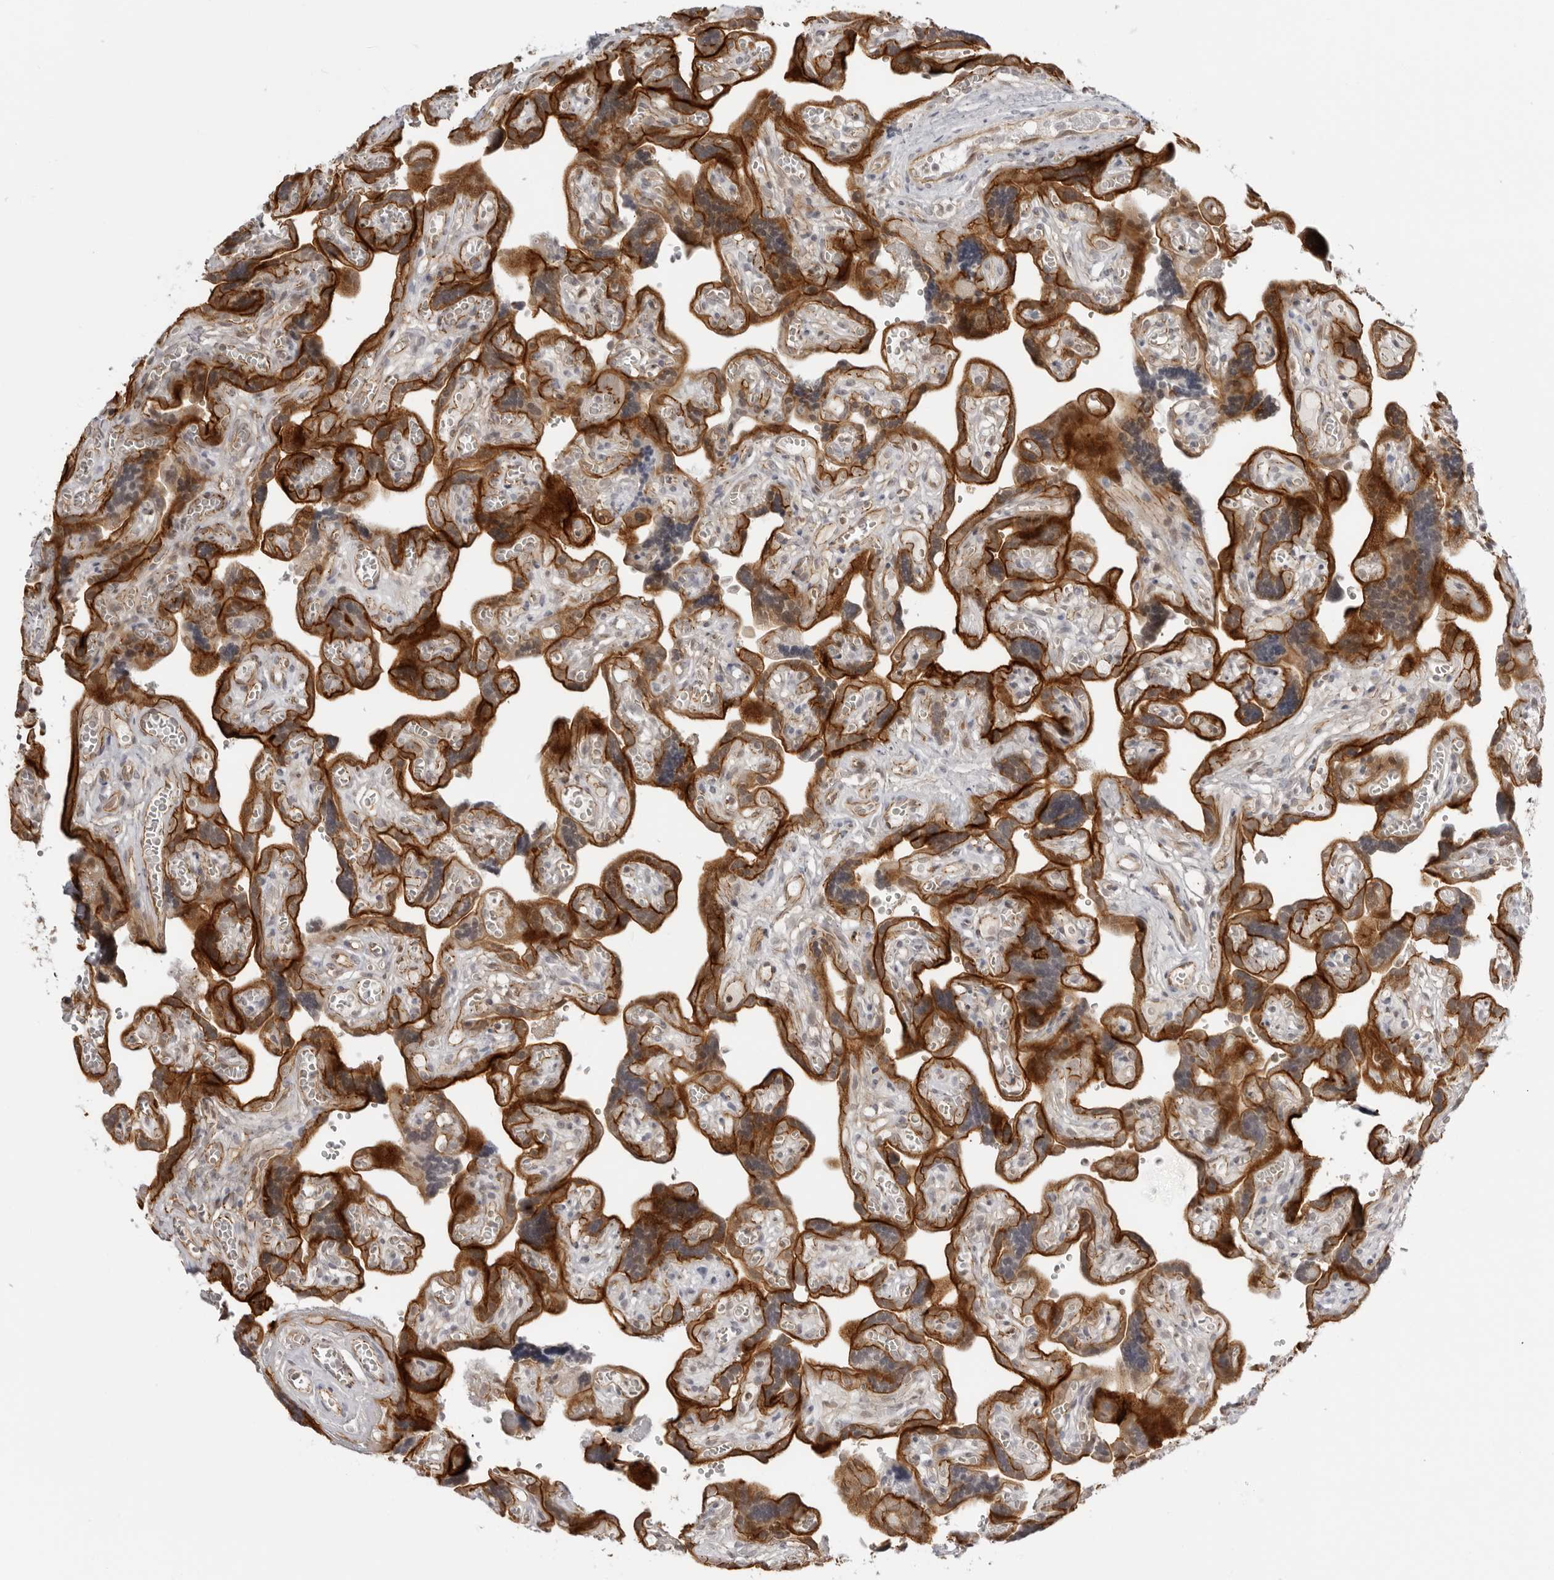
{"staining": {"intensity": "moderate", "quantity": ">75%", "location": "cytoplasmic/membranous"}, "tissue": "placenta", "cell_type": "Decidual cells", "image_type": "normal", "snomed": [{"axis": "morphology", "description": "Normal tissue, NOS"}, {"axis": "topography", "description": "Placenta"}], "caption": "Brown immunohistochemical staining in unremarkable human placenta reveals moderate cytoplasmic/membranous staining in approximately >75% of decidual cells.", "gene": "TRAPPC3", "patient": {"sex": "female", "age": 30}}